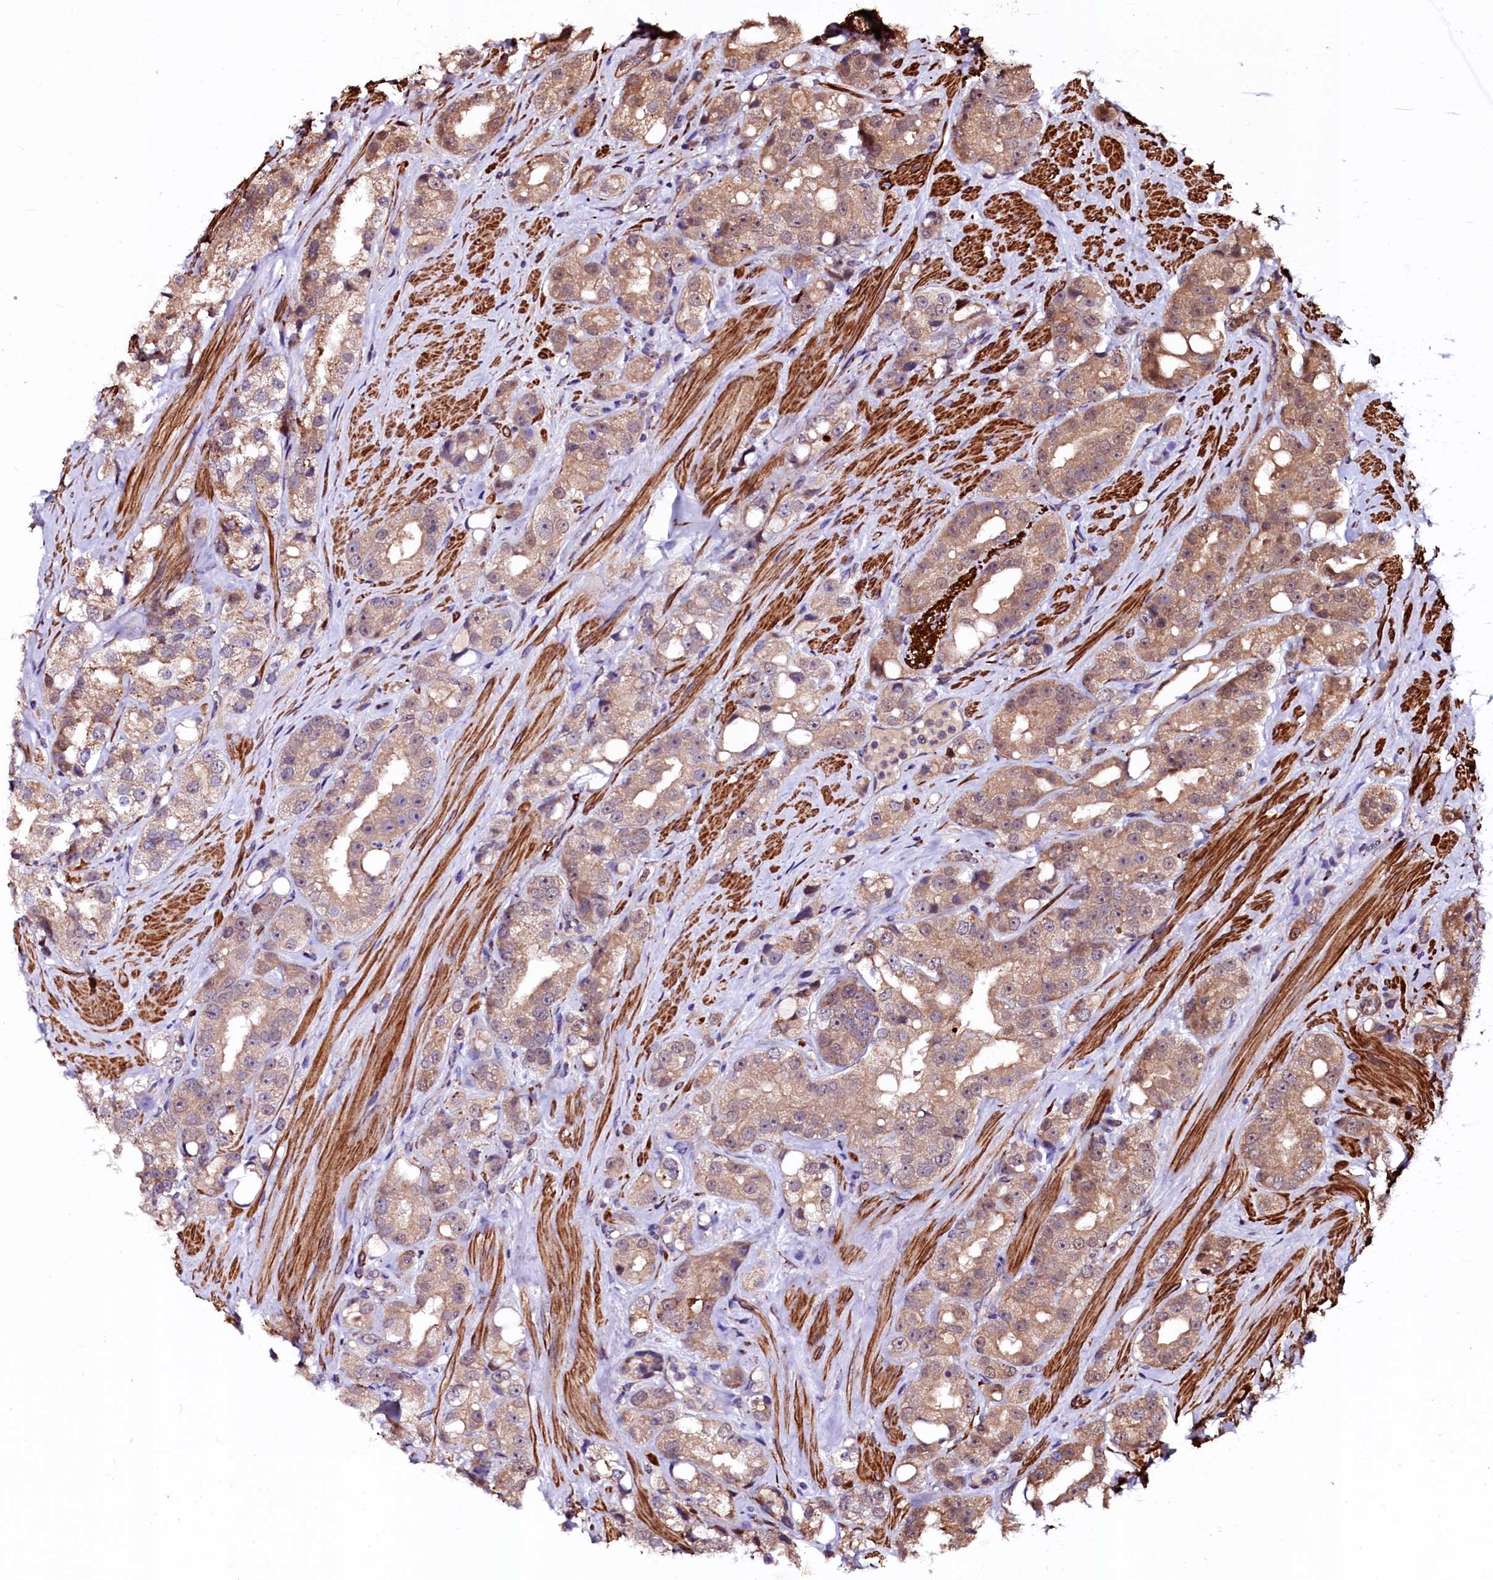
{"staining": {"intensity": "moderate", "quantity": ">75%", "location": "cytoplasmic/membranous"}, "tissue": "prostate cancer", "cell_type": "Tumor cells", "image_type": "cancer", "snomed": [{"axis": "morphology", "description": "Adenocarcinoma, NOS"}, {"axis": "topography", "description": "Prostate"}], "caption": "Immunohistochemistry (IHC) photomicrograph of human prostate cancer stained for a protein (brown), which shows medium levels of moderate cytoplasmic/membranous positivity in about >75% of tumor cells.", "gene": "N4BP1", "patient": {"sex": "male", "age": 79}}